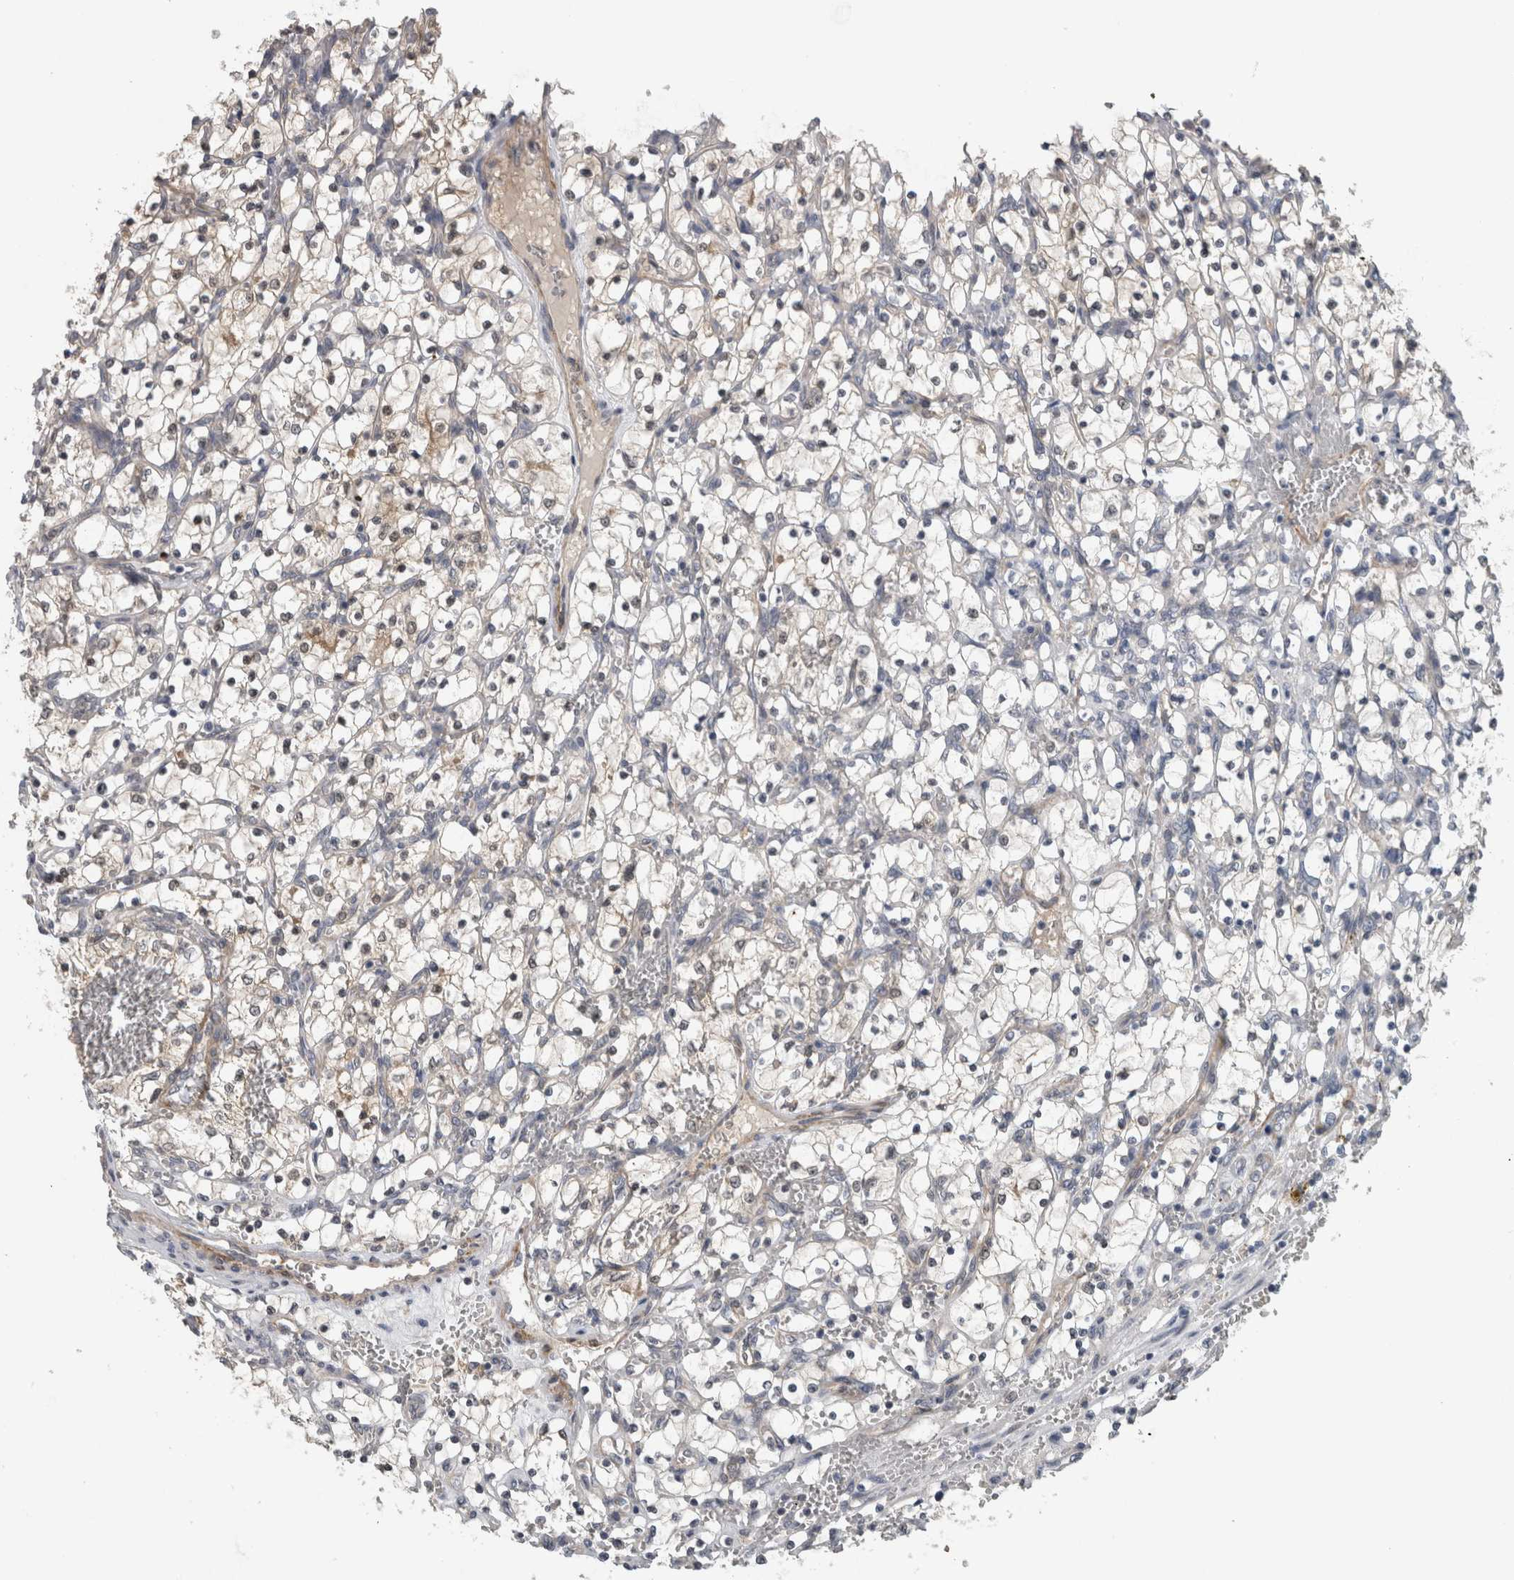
{"staining": {"intensity": "weak", "quantity": "<25%", "location": "cytoplasmic/membranous"}, "tissue": "renal cancer", "cell_type": "Tumor cells", "image_type": "cancer", "snomed": [{"axis": "morphology", "description": "Adenocarcinoma, NOS"}, {"axis": "topography", "description": "Kidney"}], "caption": "Immunohistochemistry image of human renal cancer stained for a protein (brown), which exhibits no positivity in tumor cells.", "gene": "NAPRT", "patient": {"sex": "female", "age": 69}}